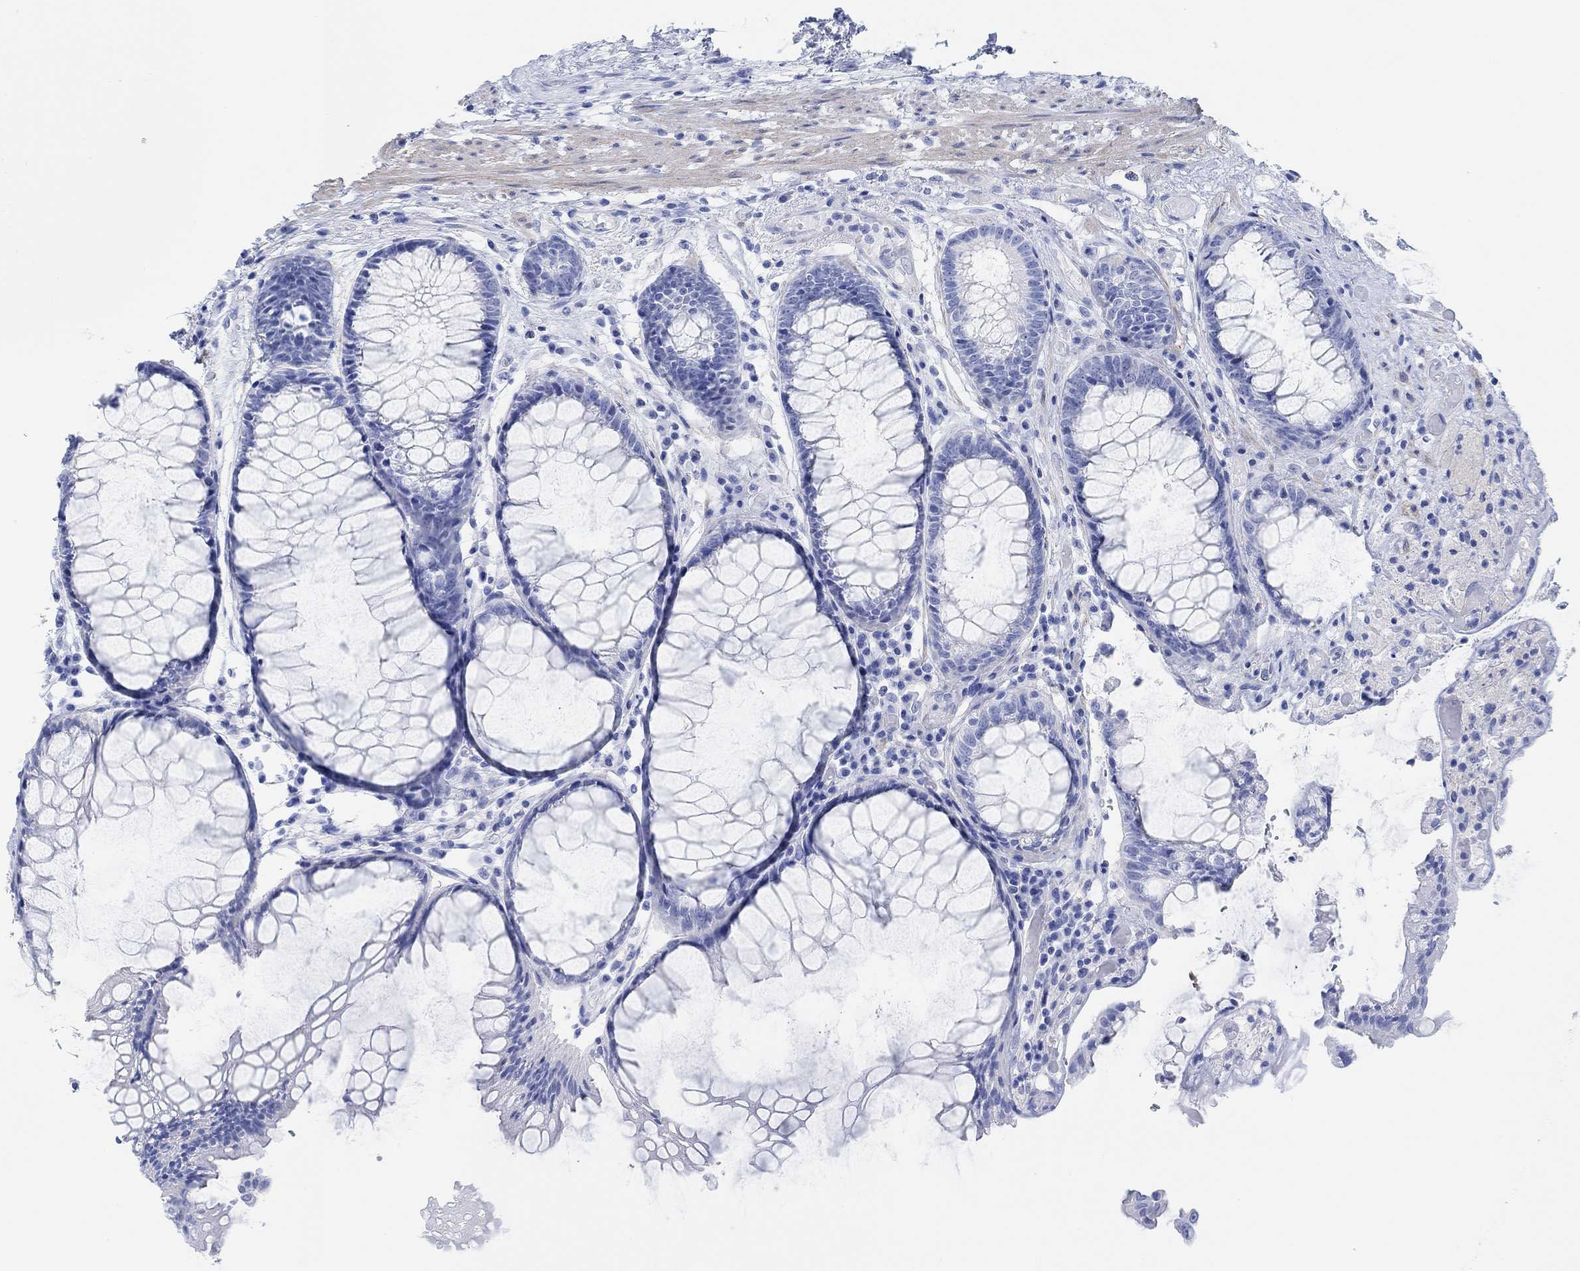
{"staining": {"intensity": "negative", "quantity": "none", "location": "none"}, "tissue": "rectum", "cell_type": "Glandular cells", "image_type": "normal", "snomed": [{"axis": "morphology", "description": "Normal tissue, NOS"}, {"axis": "topography", "description": "Rectum"}], "caption": "High power microscopy image of an immunohistochemistry (IHC) image of normal rectum, revealing no significant positivity in glandular cells. (Immunohistochemistry (ihc), brightfield microscopy, high magnification).", "gene": "ANKRD33", "patient": {"sex": "female", "age": 68}}